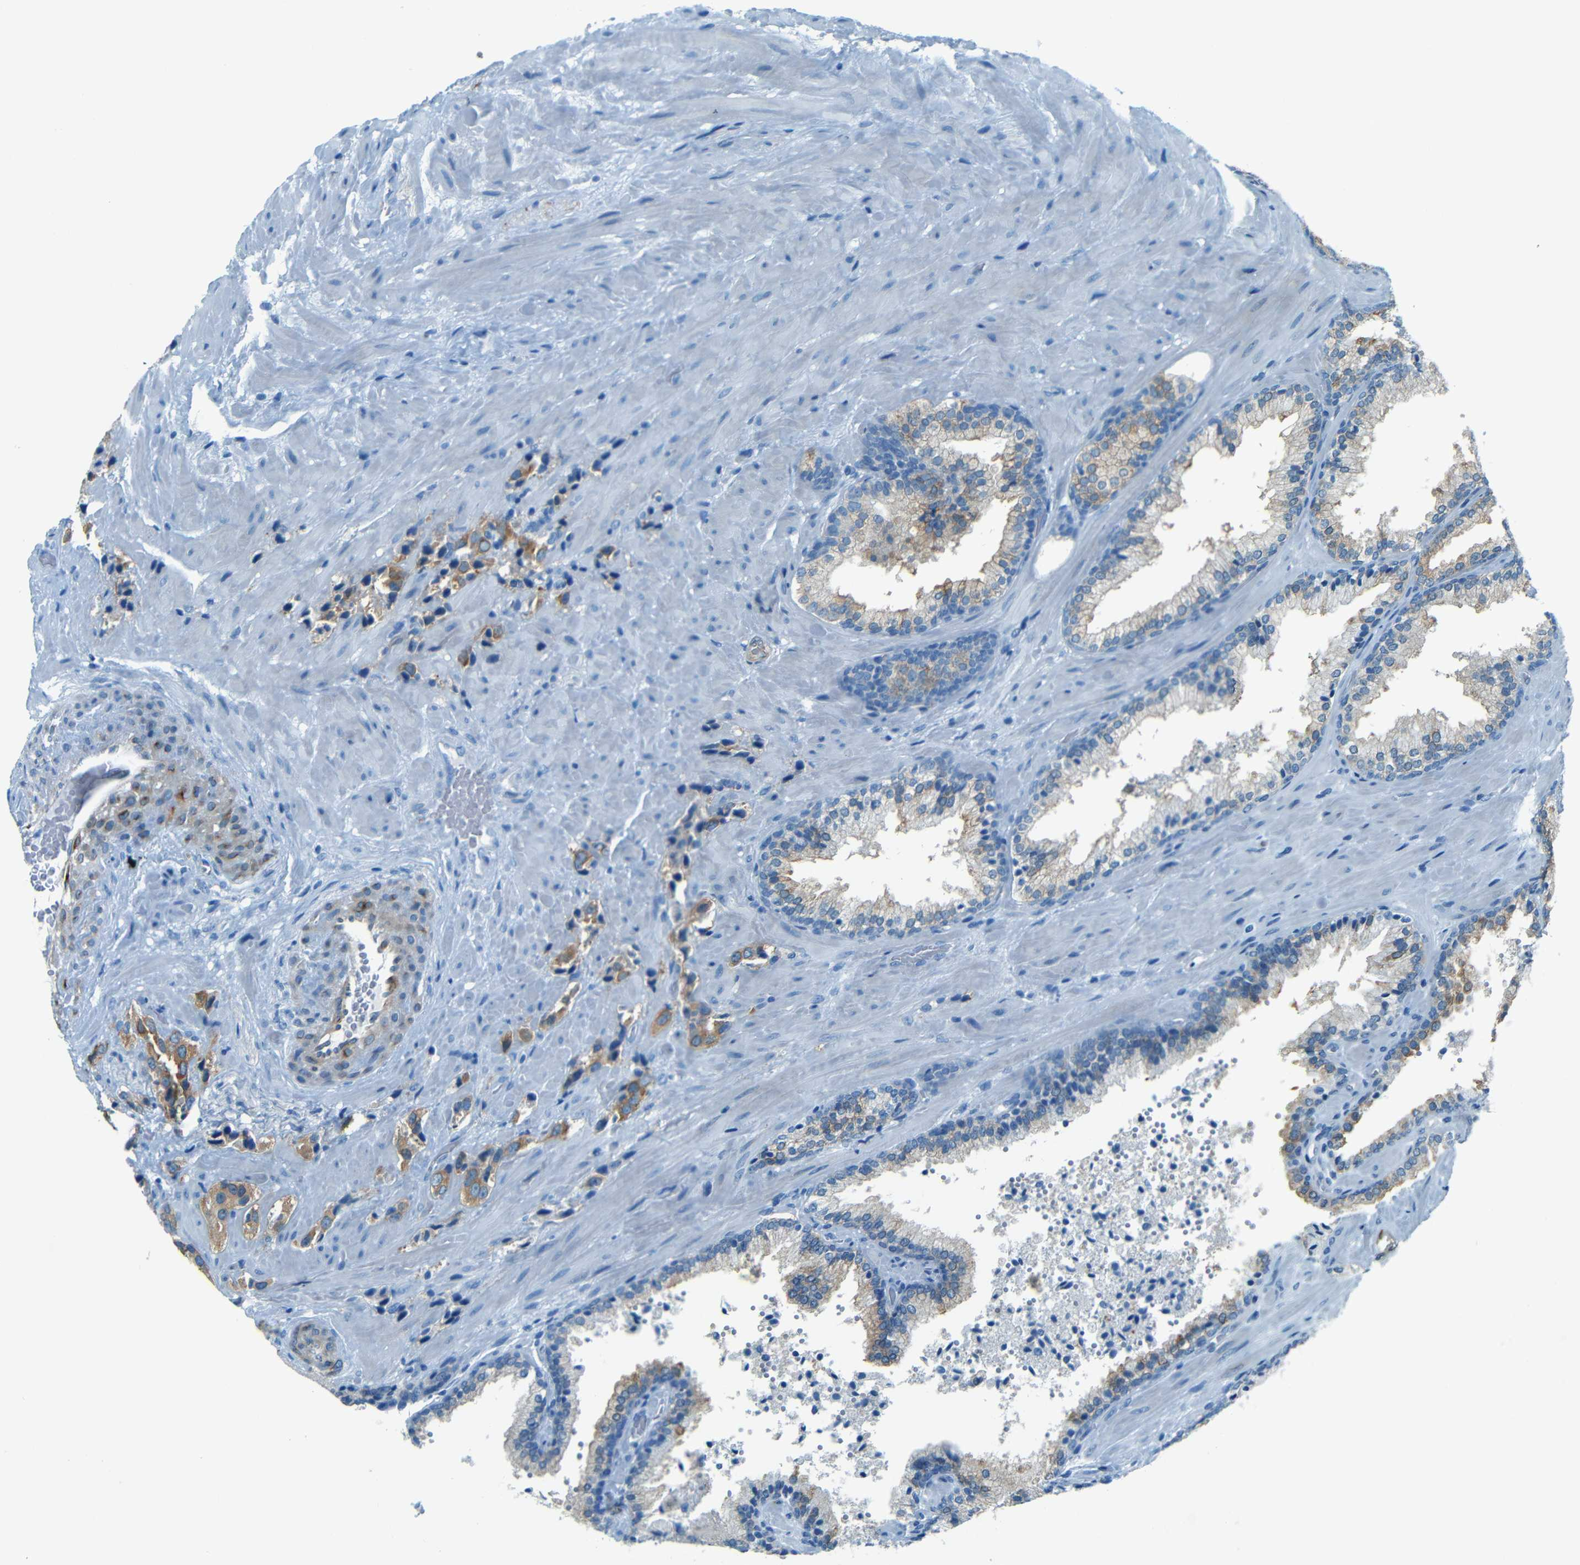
{"staining": {"intensity": "moderate", "quantity": ">75%", "location": "cytoplasmic/membranous"}, "tissue": "prostate cancer", "cell_type": "Tumor cells", "image_type": "cancer", "snomed": [{"axis": "morphology", "description": "Adenocarcinoma, High grade"}, {"axis": "topography", "description": "Prostate"}], "caption": "High-power microscopy captured an immunohistochemistry micrograph of prostate high-grade adenocarcinoma, revealing moderate cytoplasmic/membranous expression in about >75% of tumor cells.", "gene": "MAP2", "patient": {"sex": "male", "age": 64}}